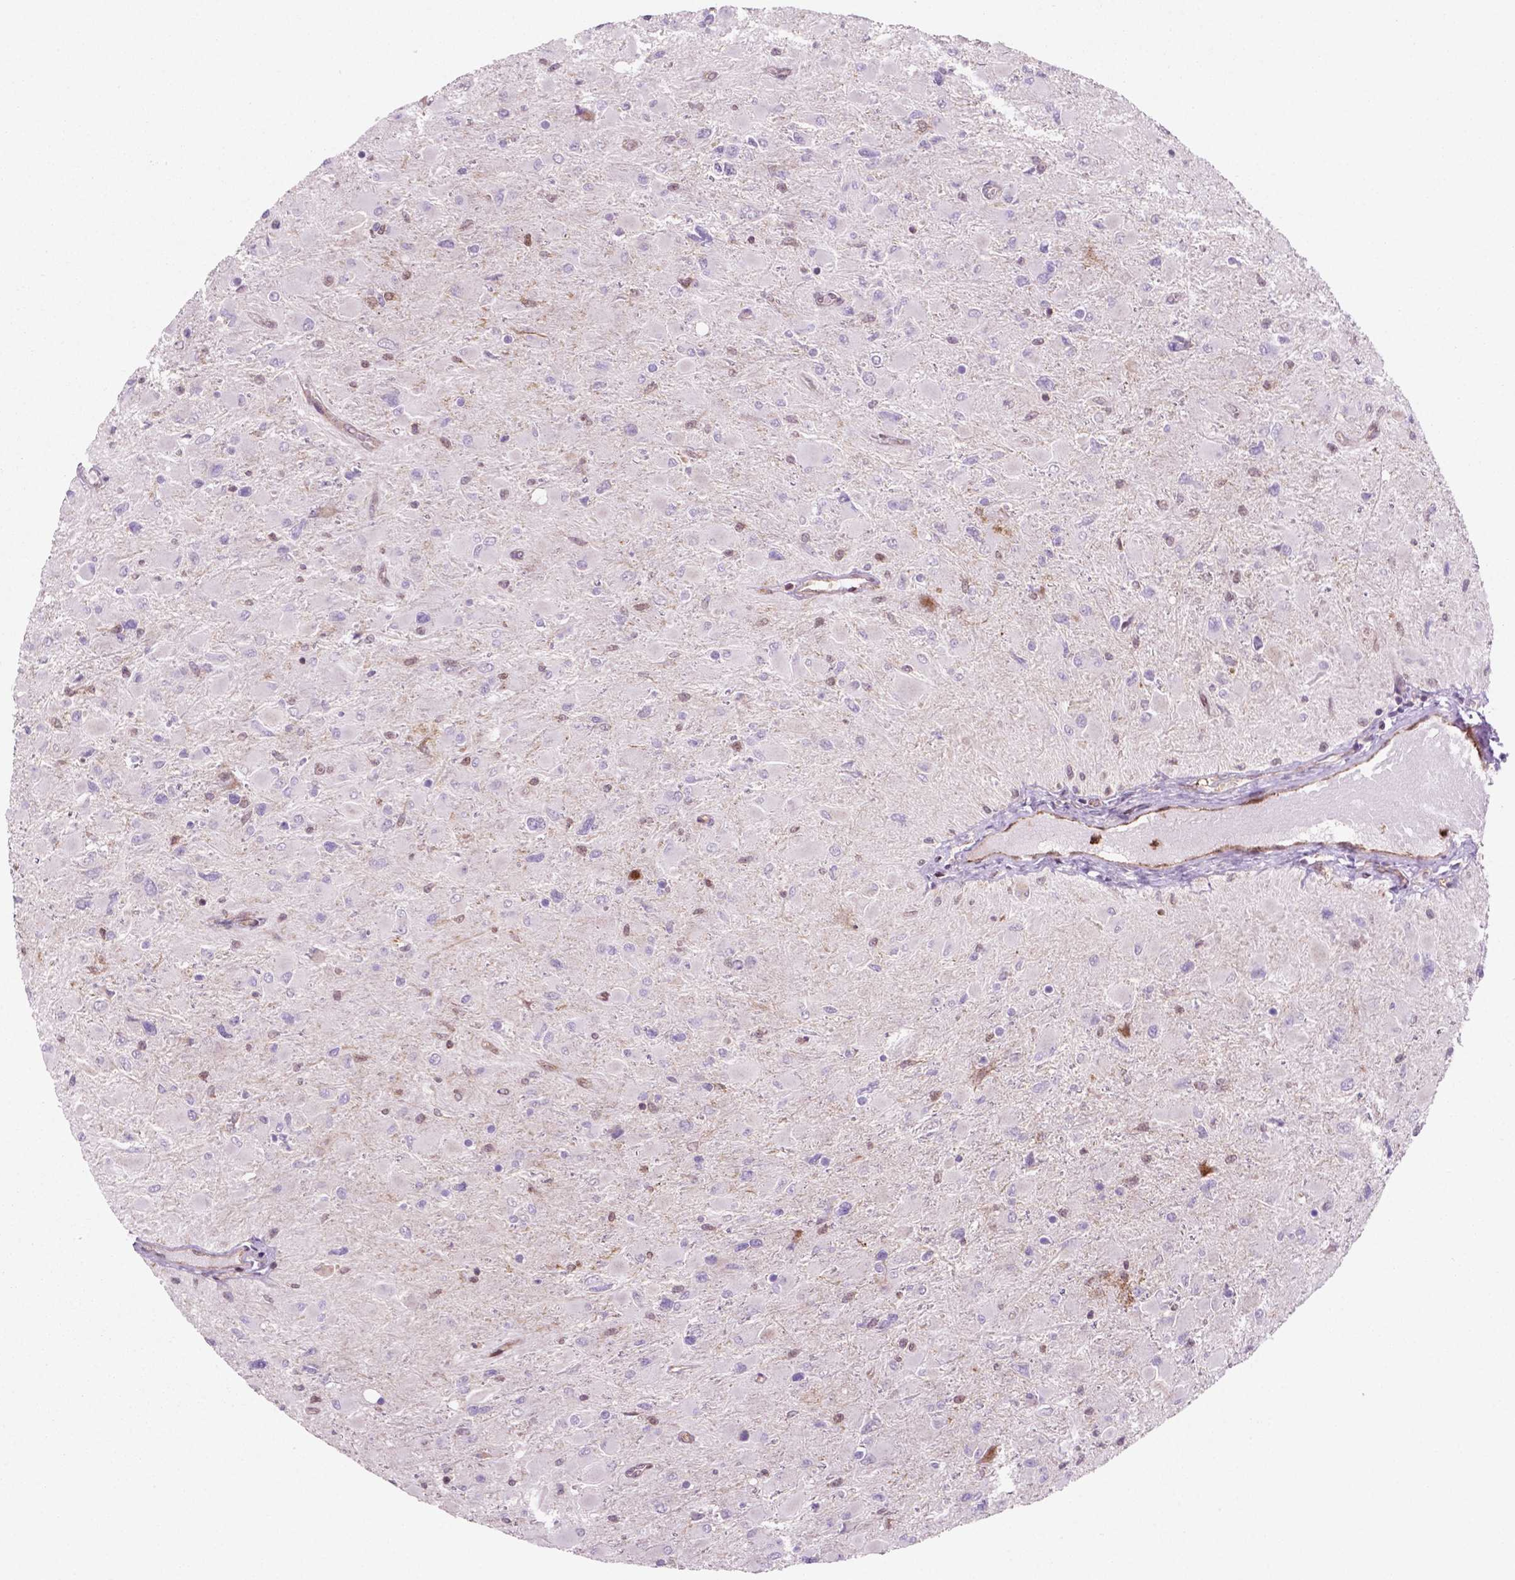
{"staining": {"intensity": "negative", "quantity": "none", "location": "none"}, "tissue": "glioma", "cell_type": "Tumor cells", "image_type": "cancer", "snomed": [{"axis": "morphology", "description": "Glioma, malignant, High grade"}, {"axis": "topography", "description": "Cerebral cortex"}], "caption": "Tumor cells are negative for brown protein staining in glioma.", "gene": "LDHA", "patient": {"sex": "female", "age": 36}}